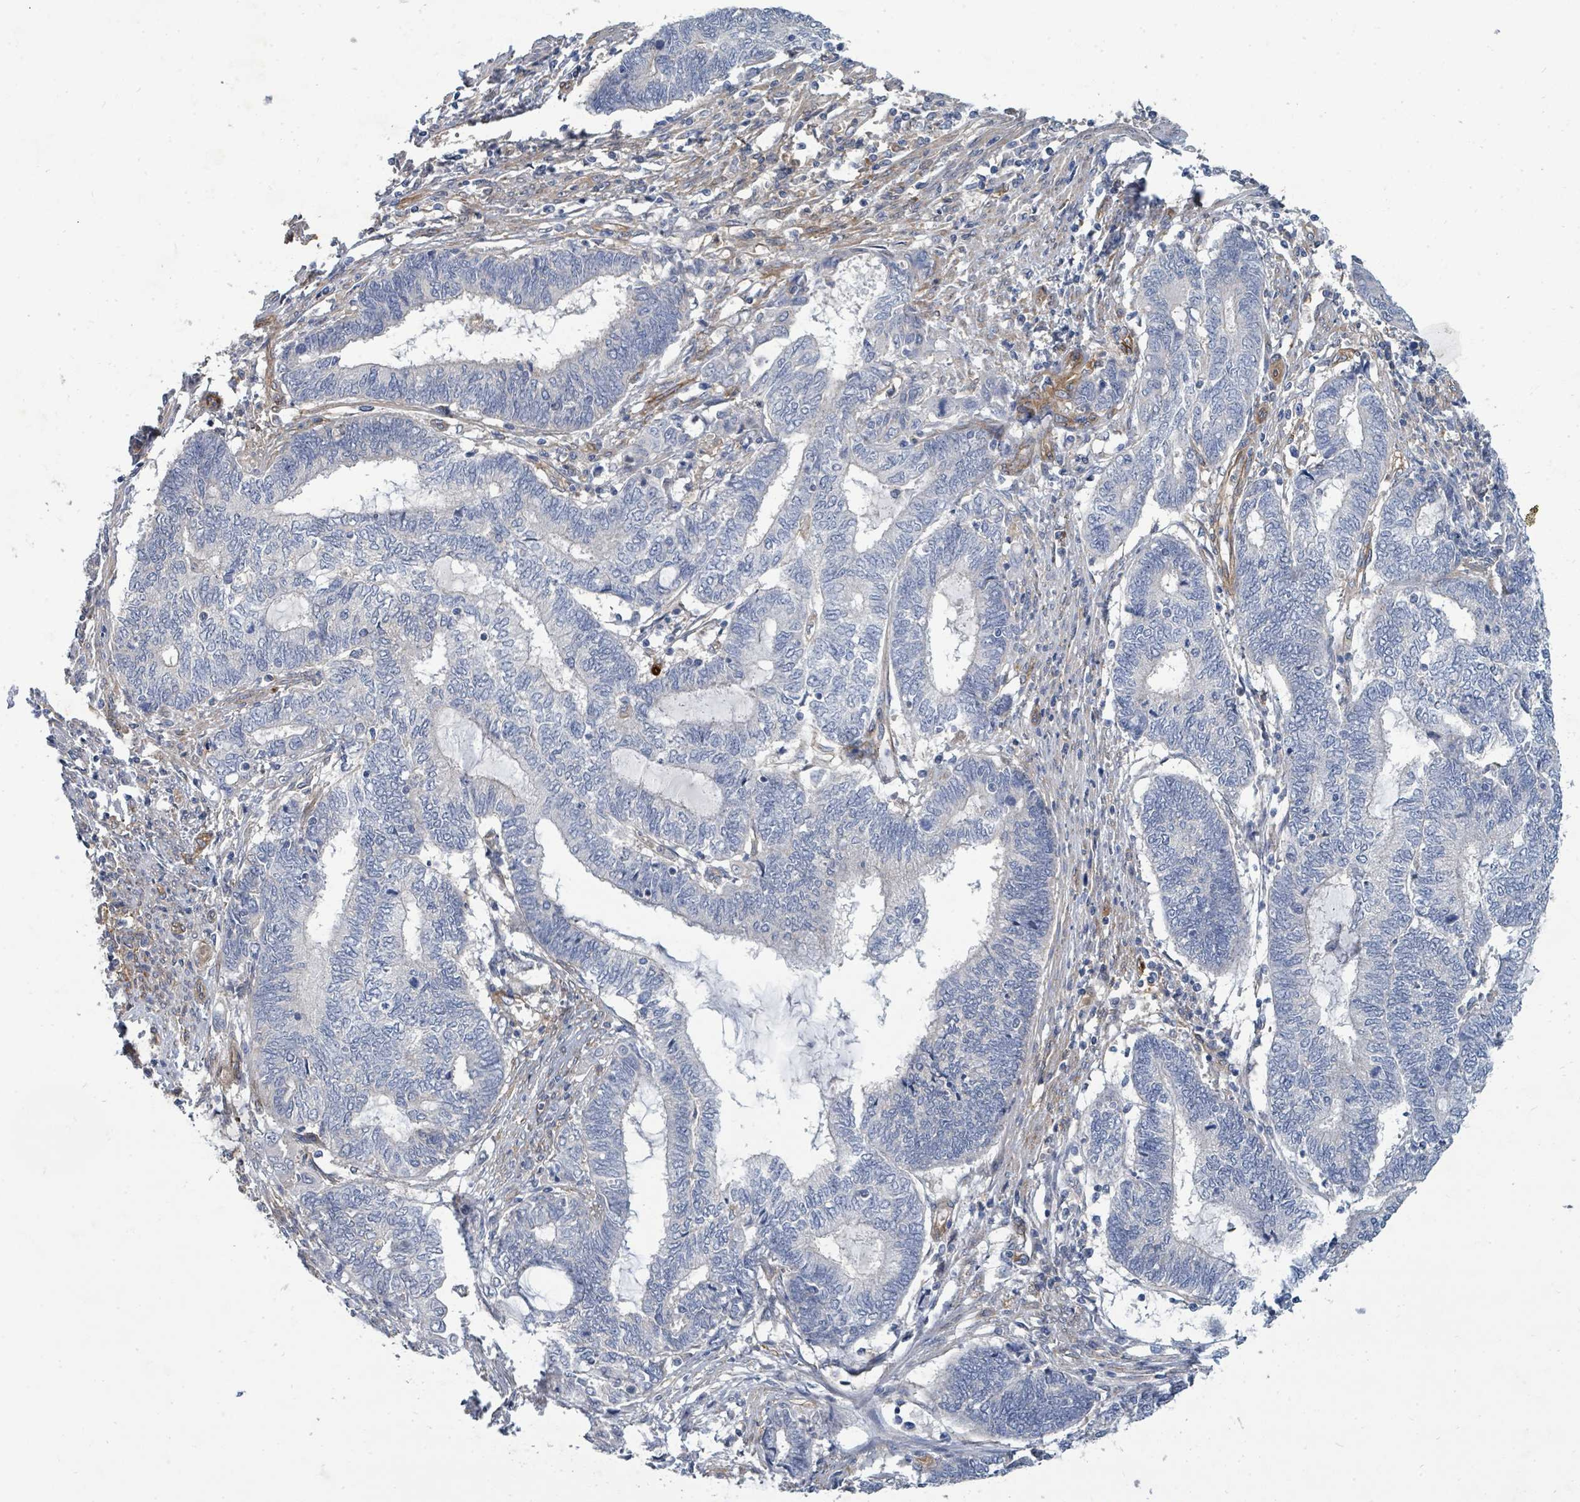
{"staining": {"intensity": "negative", "quantity": "none", "location": "none"}, "tissue": "endometrial cancer", "cell_type": "Tumor cells", "image_type": "cancer", "snomed": [{"axis": "morphology", "description": "Adenocarcinoma, NOS"}, {"axis": "topography", "description": "Uterus"}, {"axis": "topography", "description": "Endometrium"}], "caption": "This is an immunohistochemistry (IHC) image of endometrial cancer (adenocarcinoma). There is no staining in tumor cells.", "gene": "IFIT1", "patient": {"sex": "female", "age": 70}}